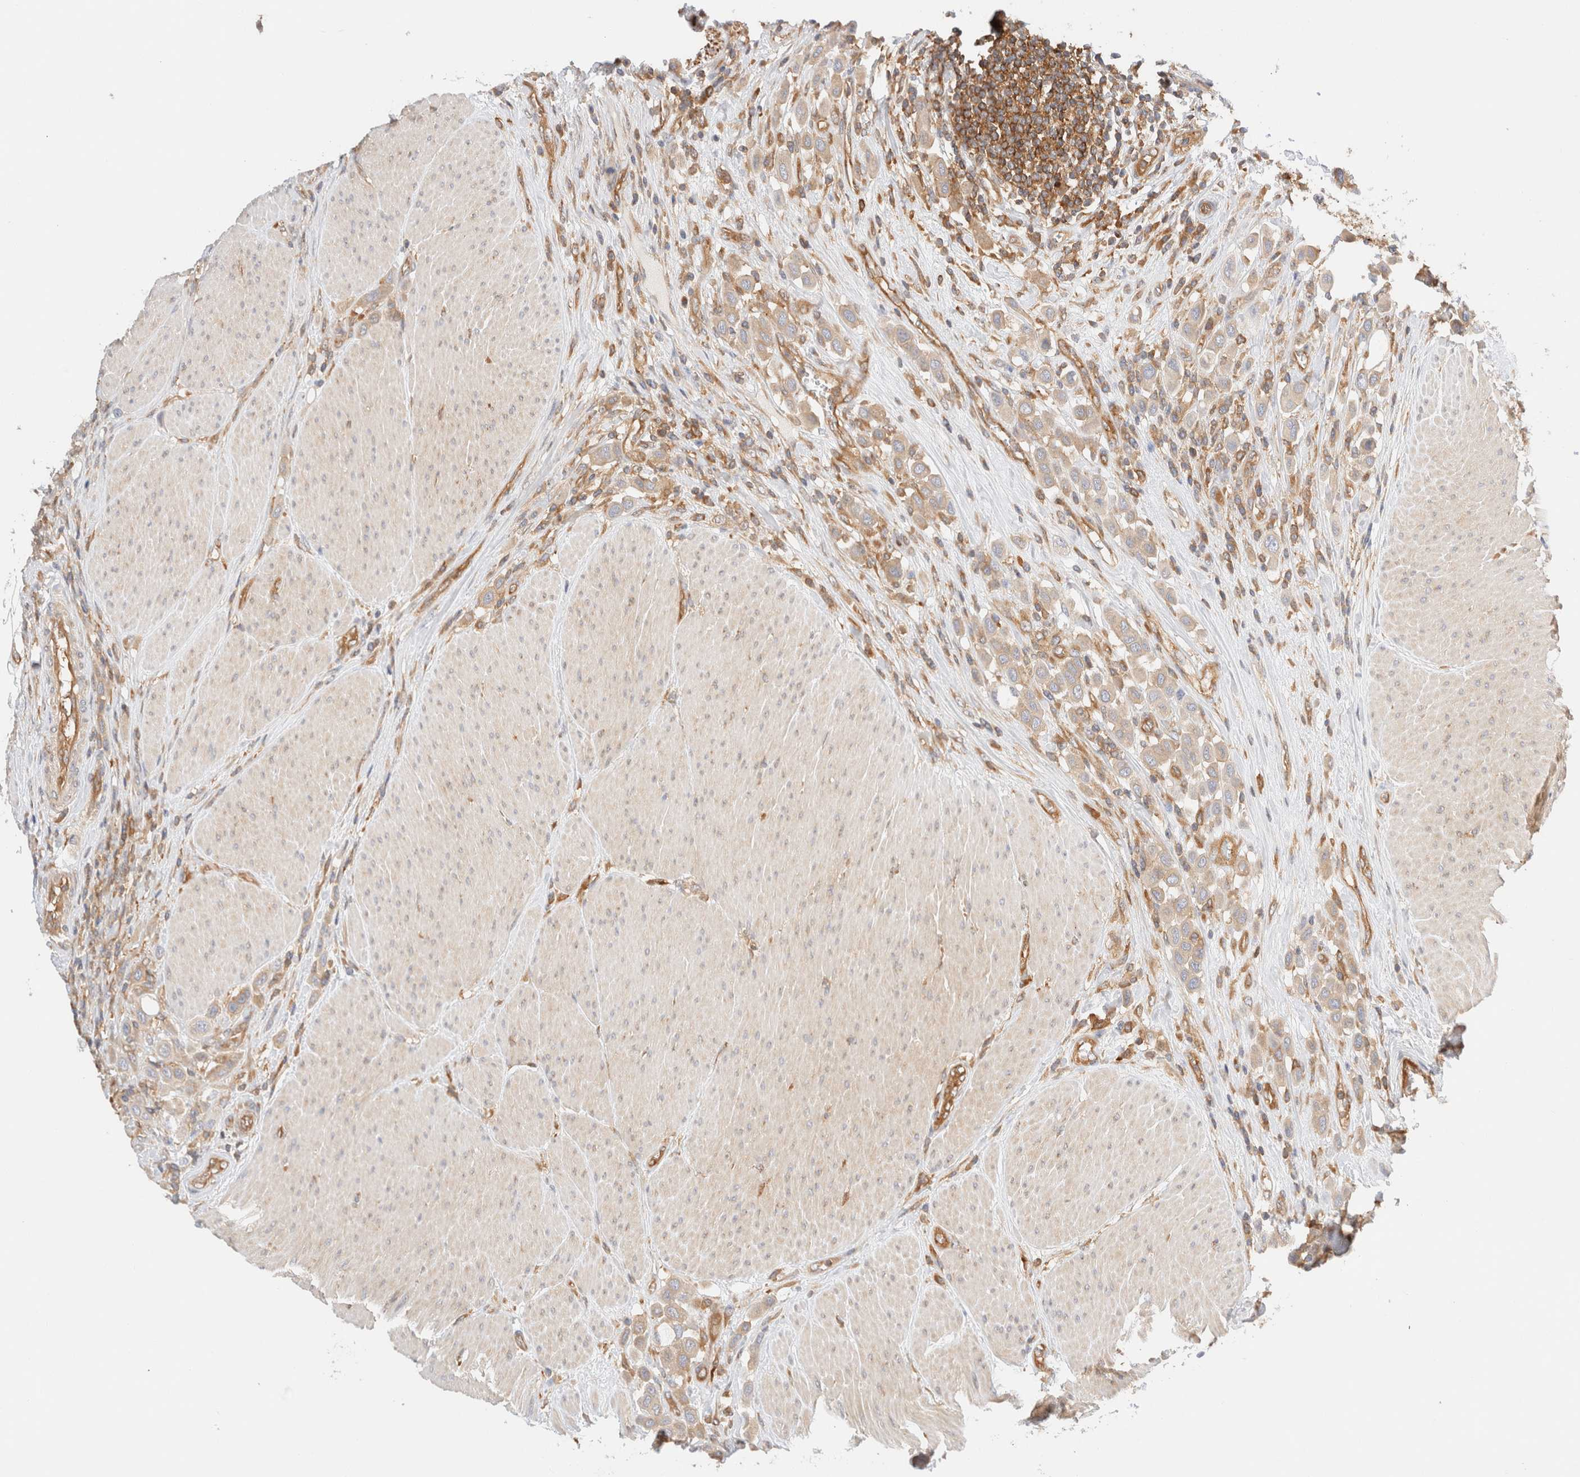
{"staining": {"intensity": "weak", "quantity": ">75%", "location": "cytoplasmic/membranous"}, "tissue": "urothelial cancer", "cell_type": "Tumor cells", "image_type": "cancer", "snomed": [{"axis": "morphology", "description": "Urothelial carcinoma, High grade"}, {"axis": "topography", "description": "Urinary bladder"}], "caption": "Approximately >75% of tumor cells in human urothelial carcinoma (high-grade) reveal weak cytoplasmic/membranous protein positivity as visualized by brown immunohistochemical staining.", "gene": "RABEP1", "patient": {"sex": "male", "age": 50}}